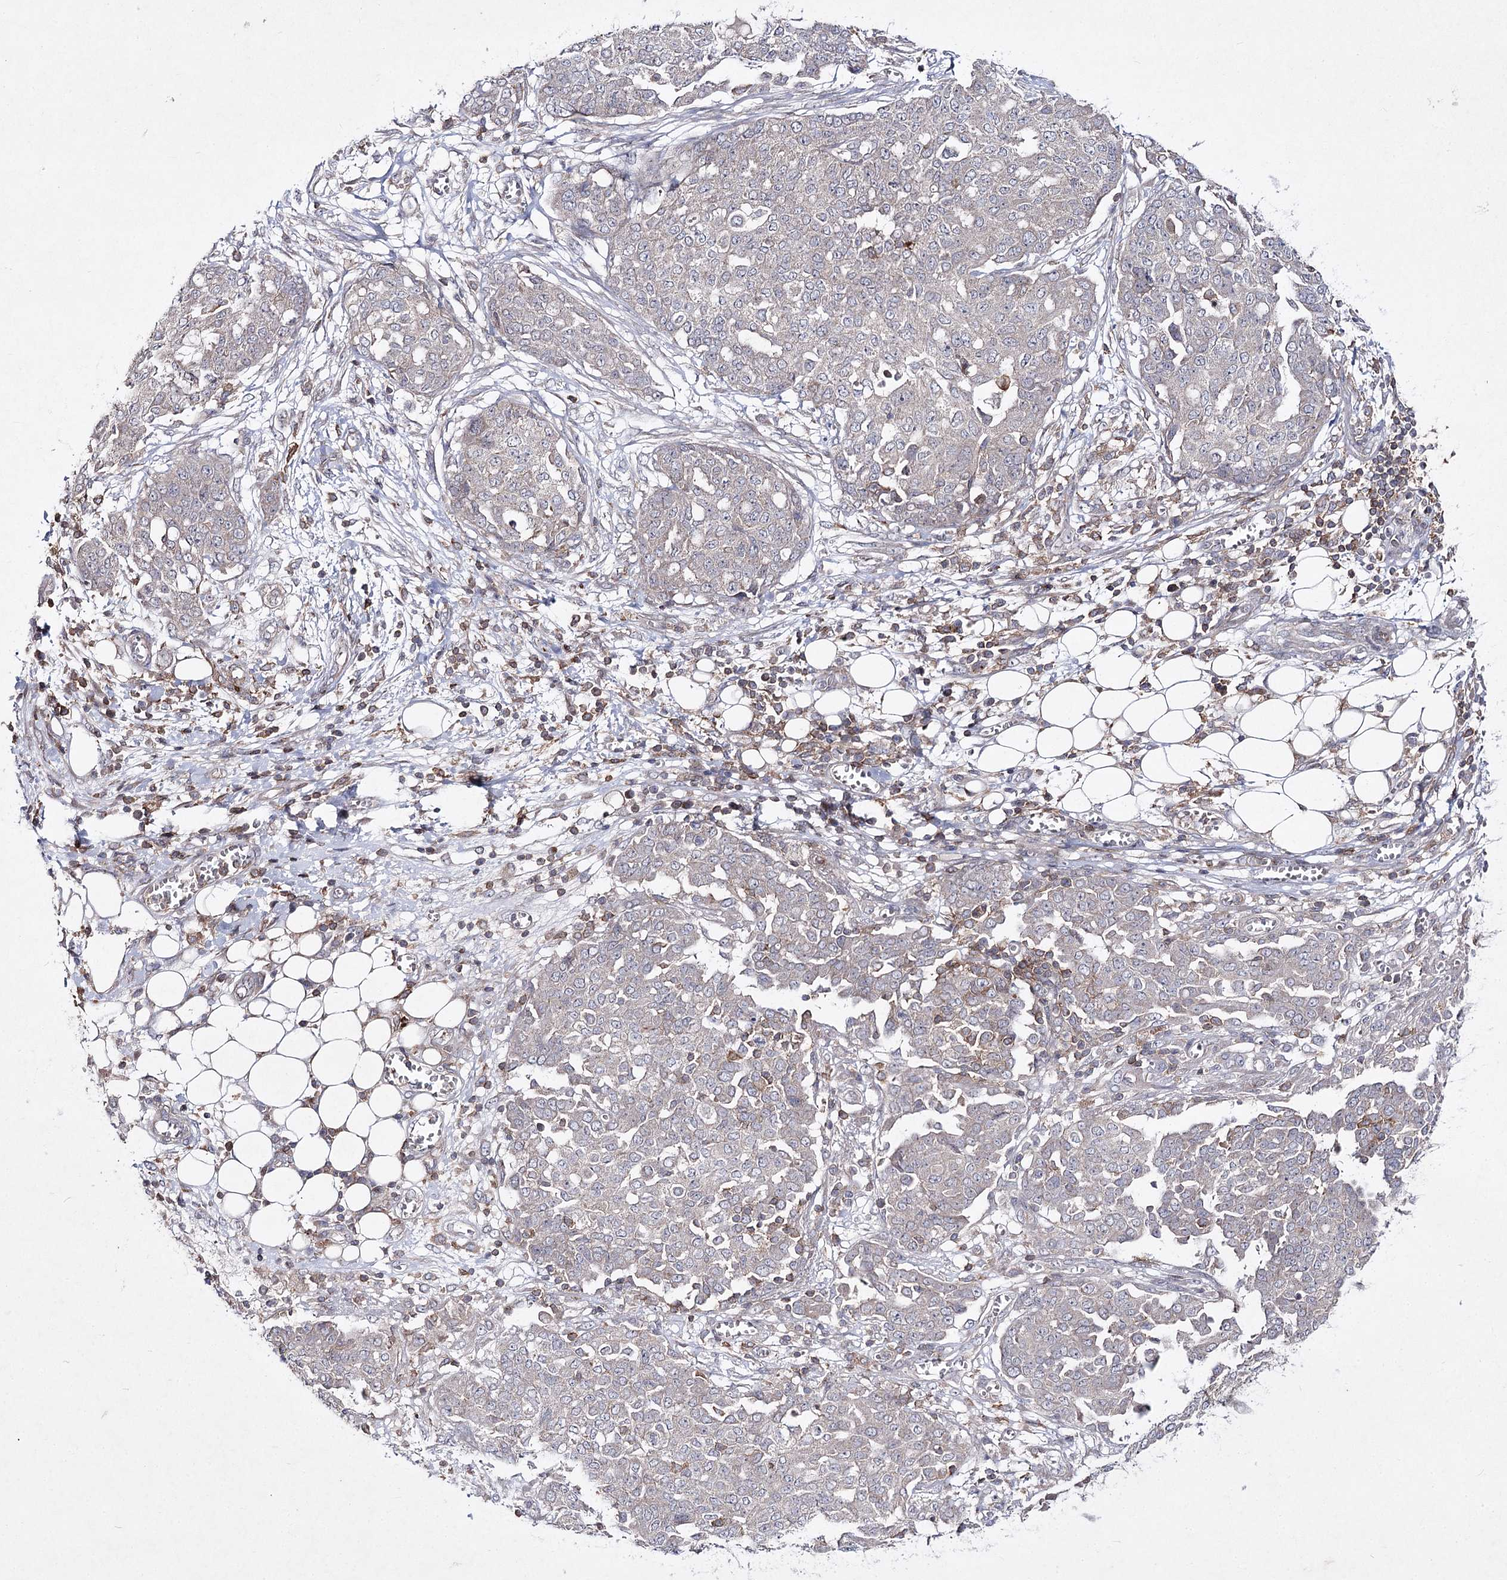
{"staining": {"intensity": "negative", "quantity": "none", "location": "none"}, "tissue": "ovarian cancer", "cell_type": "Tumor cells", "image_type": "cancer", "snomed": [{"axis": "morphology", "description": "Cystadenocarcinoma, serous, NOS"}, {"axis": "topography", "description": "Soft tissue"}, {"axis": "topography", "description": "Ovary"}], "caption": "Serous cystadenocarcinoma (ovarian) was stained to show a protein in brown. There is no significant staining in tumor cells. The staining was performed using DAB to visualize the protein expression in brown, while the nuclei were stained in blue with hematoxylin (Magnification: 20x).", "gene": "CIB2", "patient": {"sex": "female", "age": 57}}